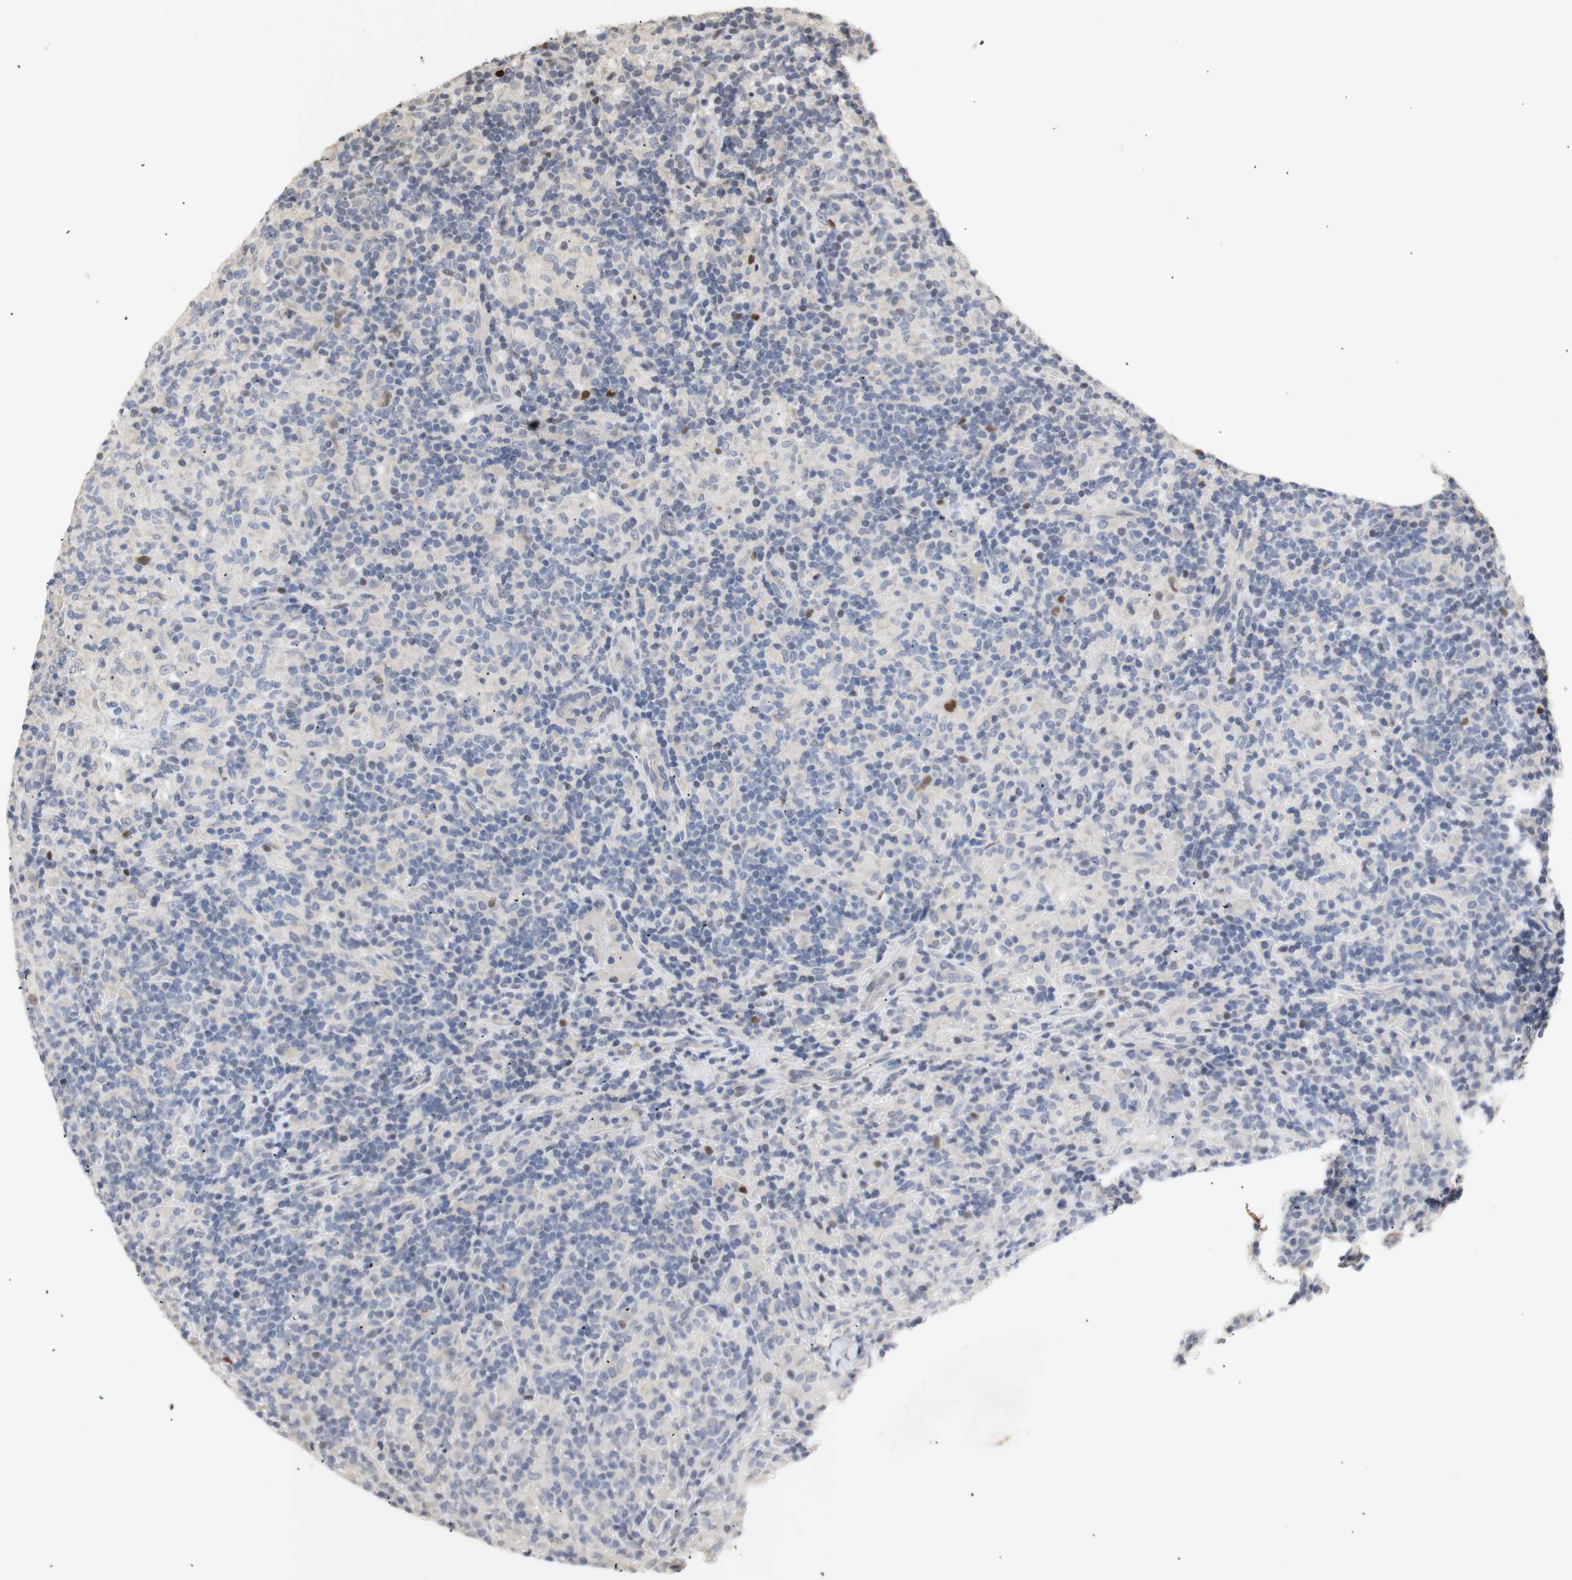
{"staining": {"intensity": "negative", "quantity": "none", "location": "none"}, "tissue": "lymphoma", "cell_type": "Tumor cells", "image_type": "cancer", "snomed": [{"axis": "morphology", "description": "Hodgkin's disease, NOS"}, {"axis": "topography", "description": "Lymph node"}], "caption": "Human Hodgkin's disease stained for a protein using IHC shows no expression in tumor cells.", "gene": "FOSB", "patient": {"sex": "male", "age": 70}}